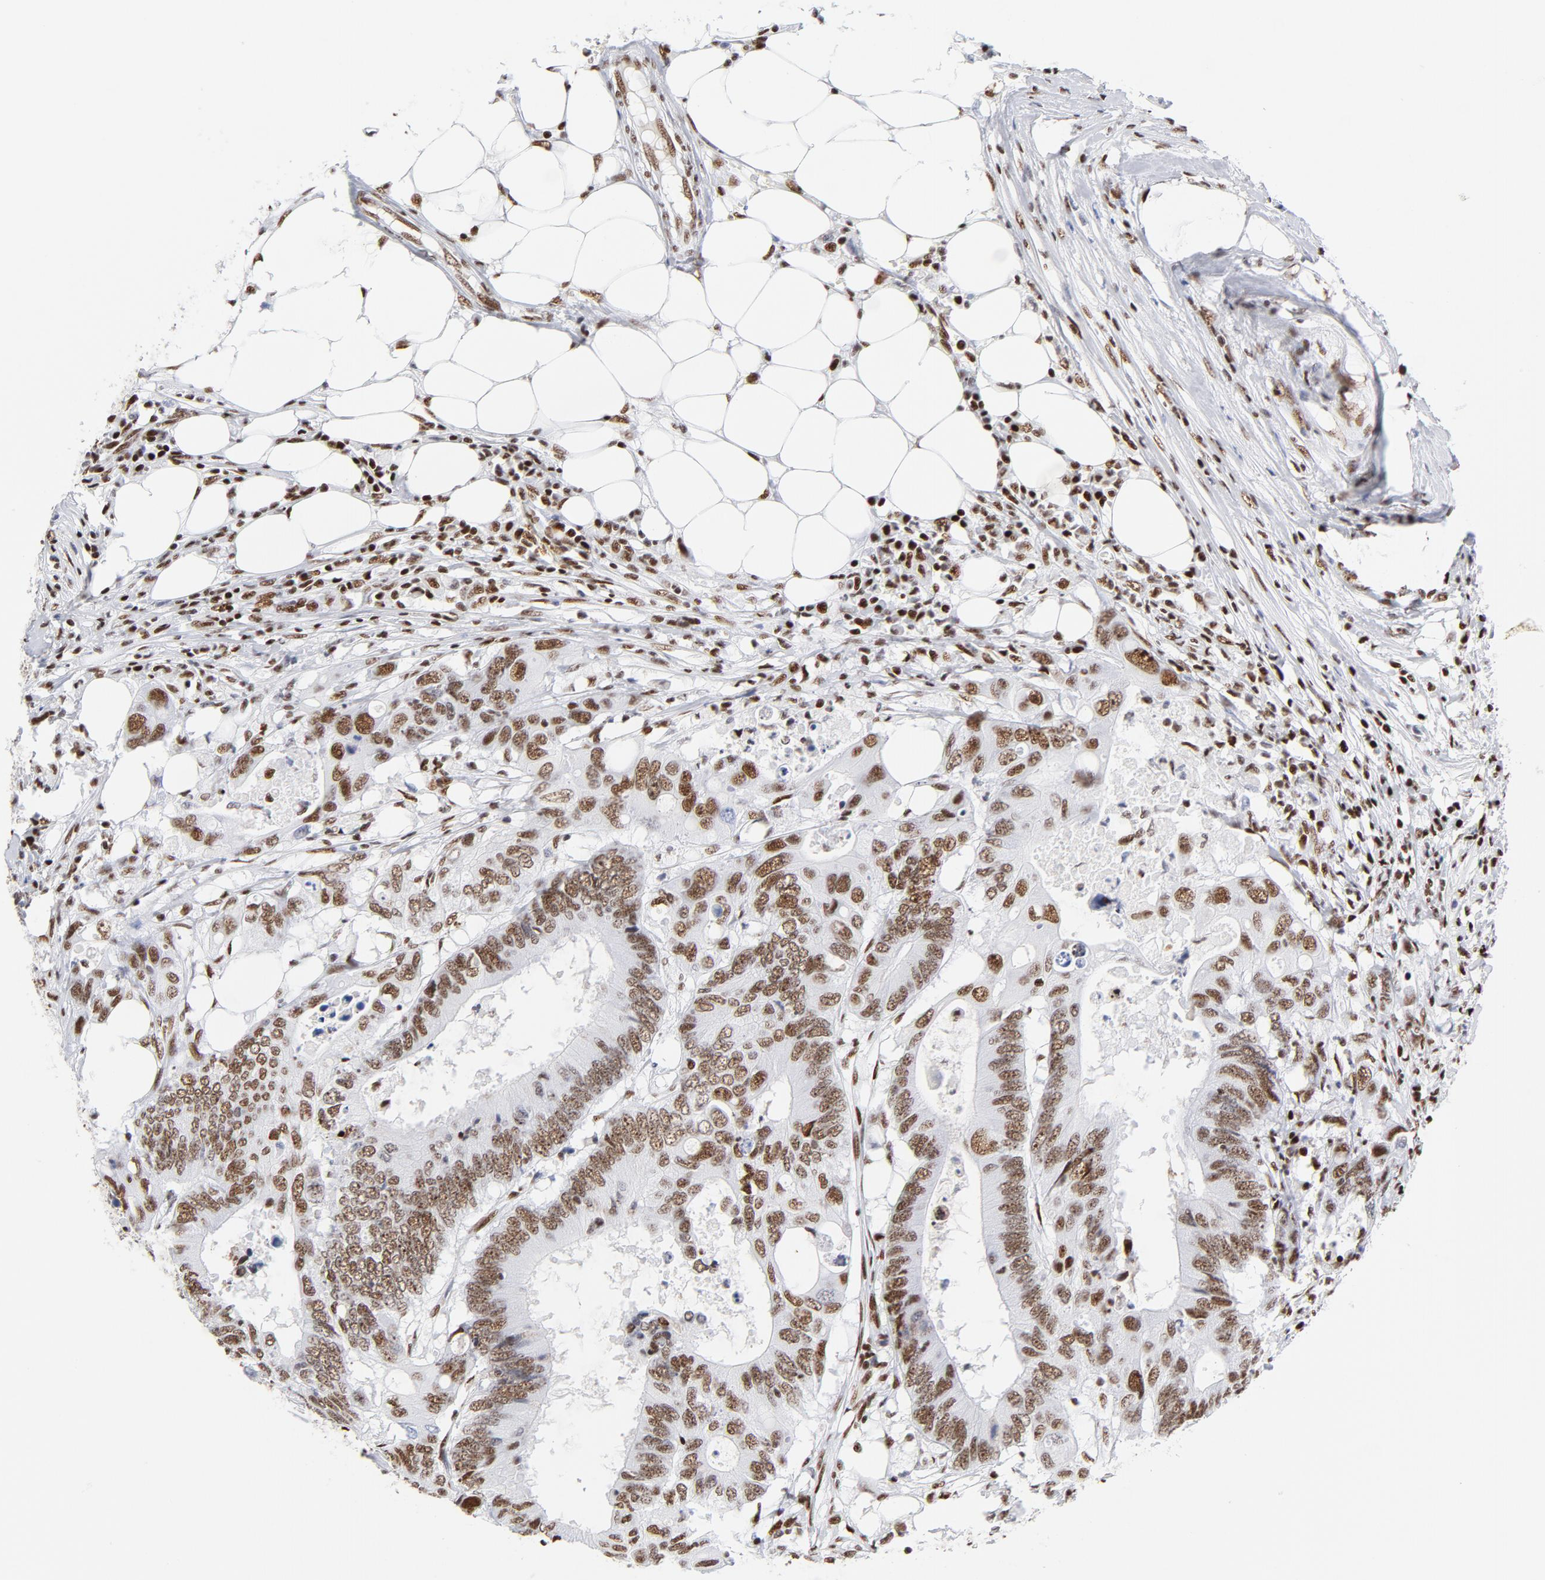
{"staining": {"intensity": "strong", "quantity": ">75%", "location": "nuclear"}, "tissue": "colorectal cancer", "cell_type": "Tumor cells", "image_type": "cancer", "snomed": [{"axis": "morphology", "description": "Adenocarcinoma, NOS"}, {"axis": "topography", "description": "Colon"}], "caption": "Adenocarcinoma (colorectal) stained with a protein marker reveals strong staining in tumor cells.", "gene": "XRCC5", "patient": {"sex": "male", "age": 71}}